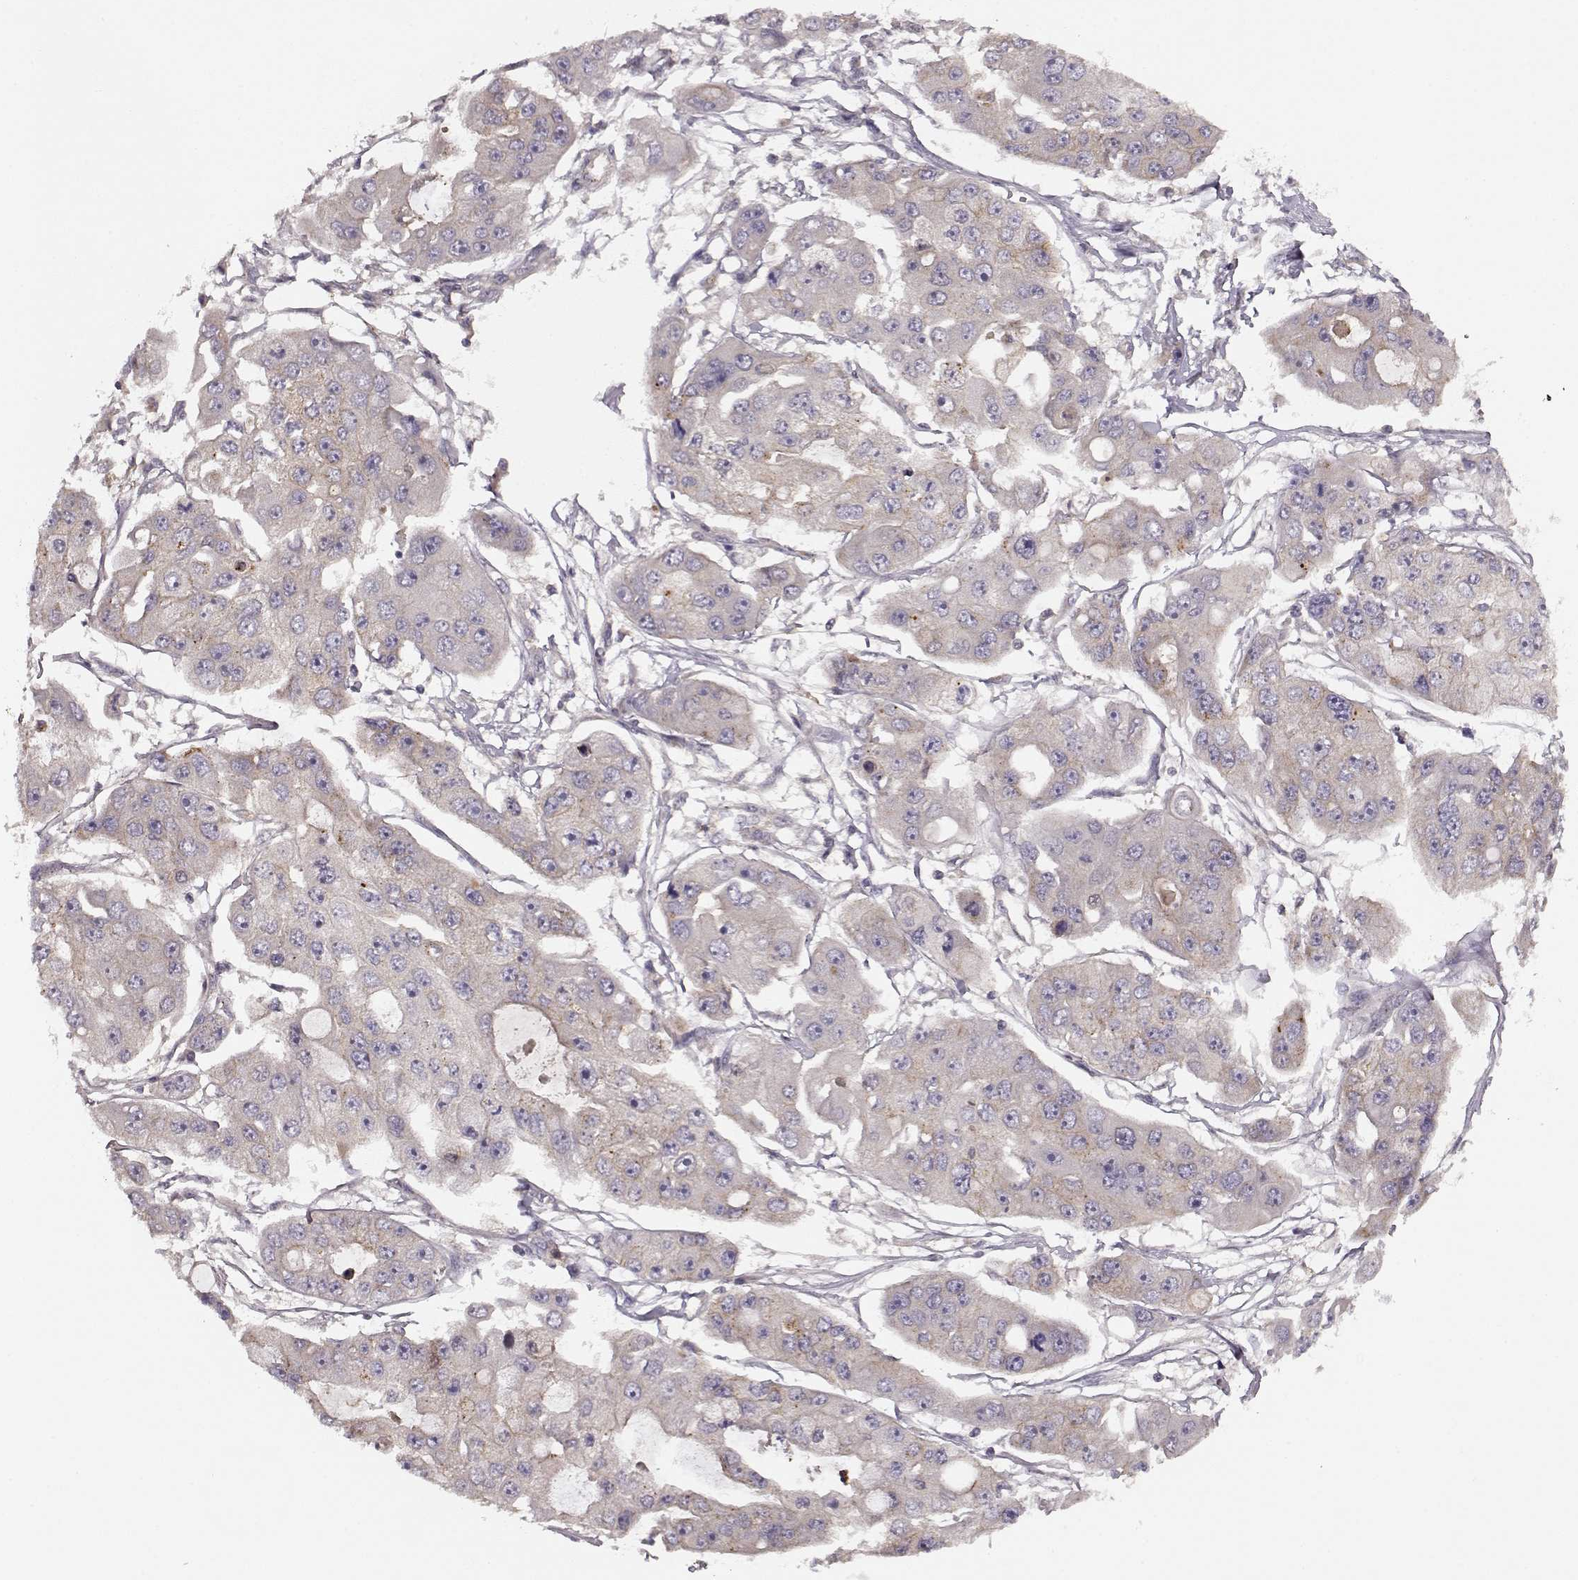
{"staining": {"intensity": "weak", "quantity": "<25%", "location": "cytoplasmic/membranous"}, "tissue": "ovarian cancer", "cell_type": "Tumor cells", "image_type": "cancer", "snomed": [{"axis": "morphology", "description": "Cystadenocarcinoma, serous, NOS"}, {"axis": "topography", "description": "Ovary"}], "caption": "Immunohistochemistry (IHC) micrograph of neoplastic tissue: human ovarian cancer stained with DAB (3,3'-diaminobenzidine) reveals no significant protein positivity in tumor cells.", "gene": "IFRD2", "patient": {"sex": "female", "age": 56}}